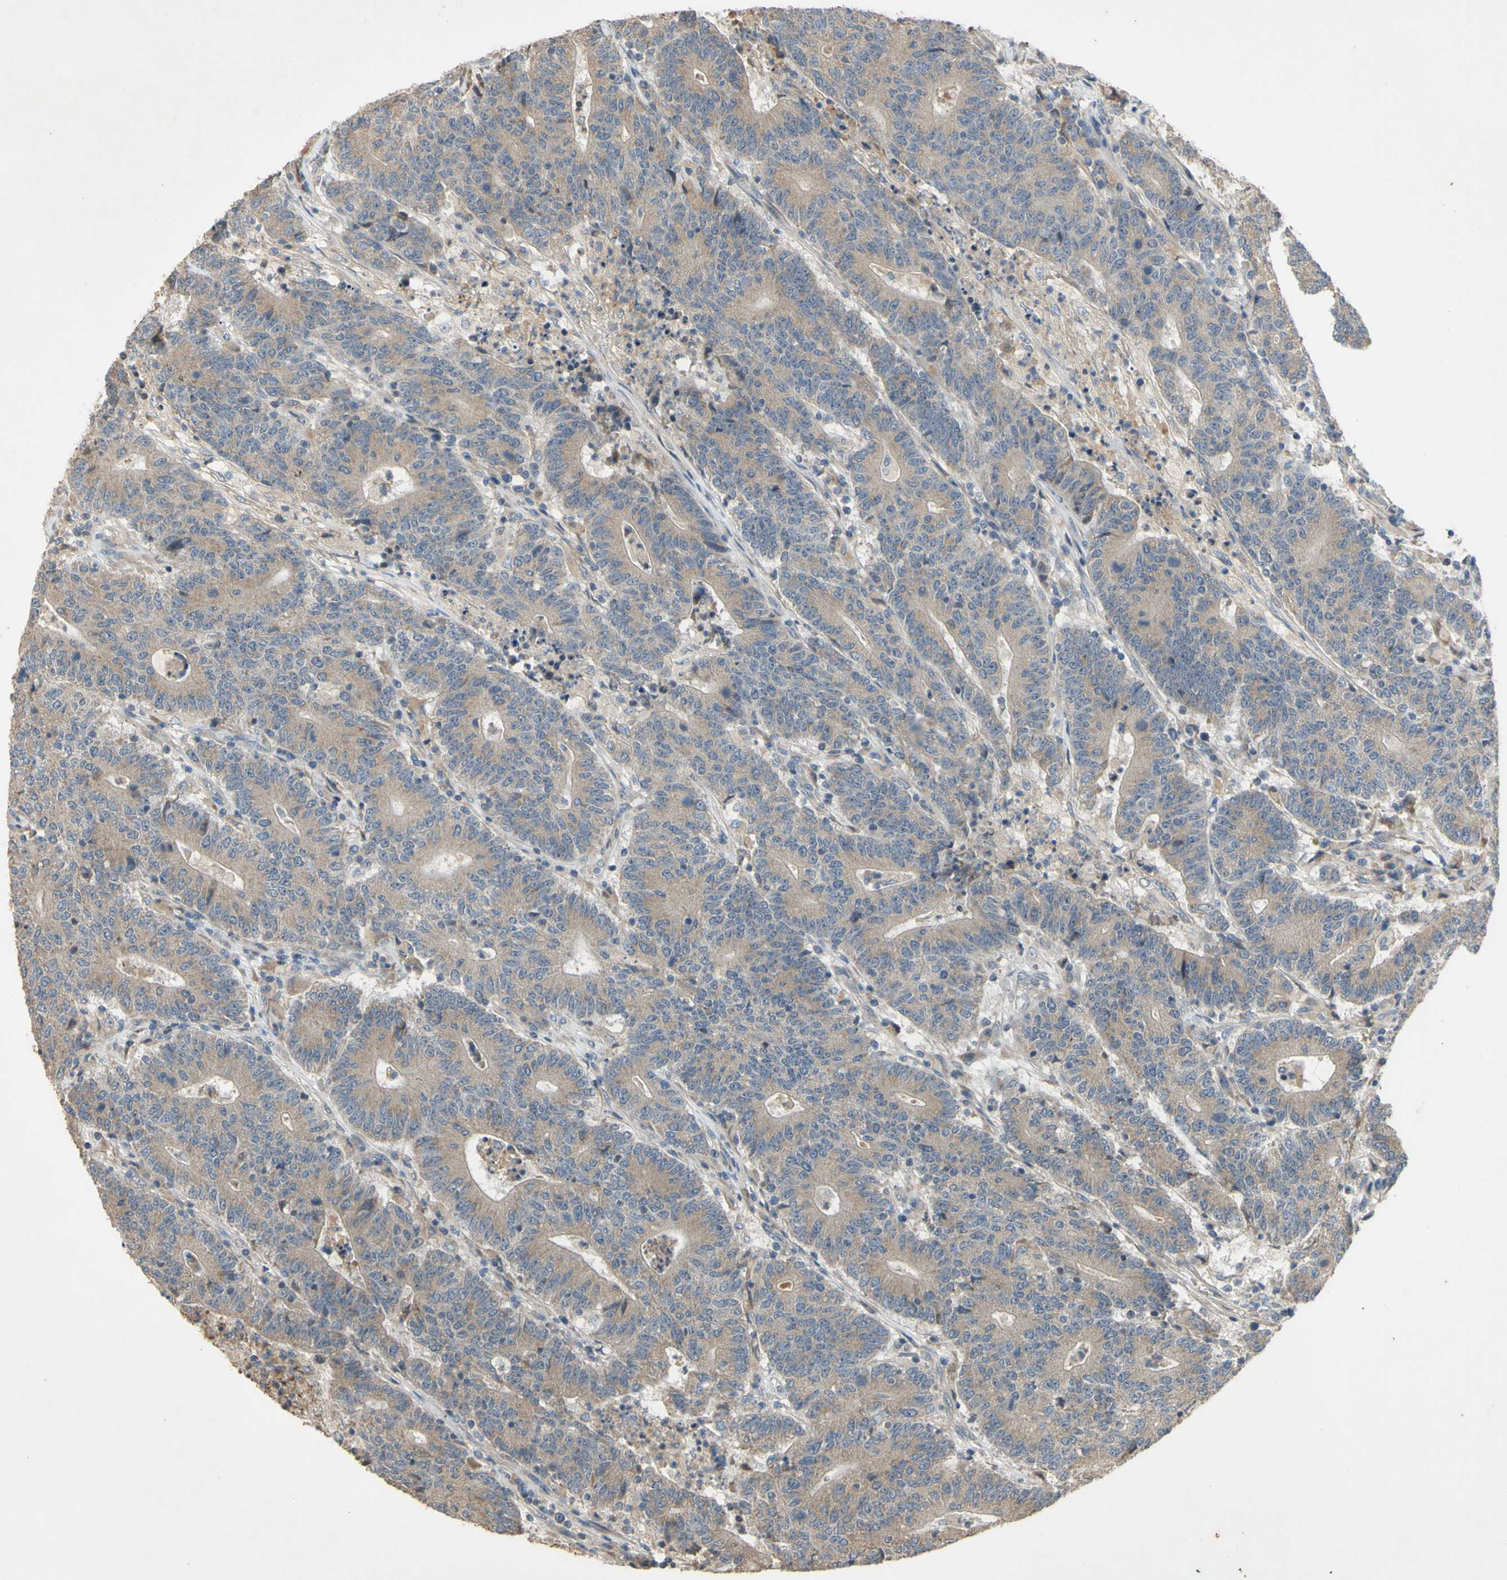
{"staining": {"intensity": "weak", "quantity": ">75%", "location": "cytoplasmic/membranous"}, "tissue": "colorectal cancer", "cell_type": "Tumor cells", "image_type": "cancer", "snomed": [{"axis": "morphology", "description": "Normal tissue, NOS"}, {"axis": "morphology", "description": "Adenocarcinoma, NOS"}, {"axis": "topography", "description": "Colon"}], "caption": "Immunohistochemistry (IHC) photomicrograph of colorectal adenocarcinoma stained for a protein (brown), which demonstrates low levels of weak cytoplasmic/membranous expression in about >75% of tumor cells.", "gene": "PARD6A", "patient": {"sex": "female", "age": 75}}